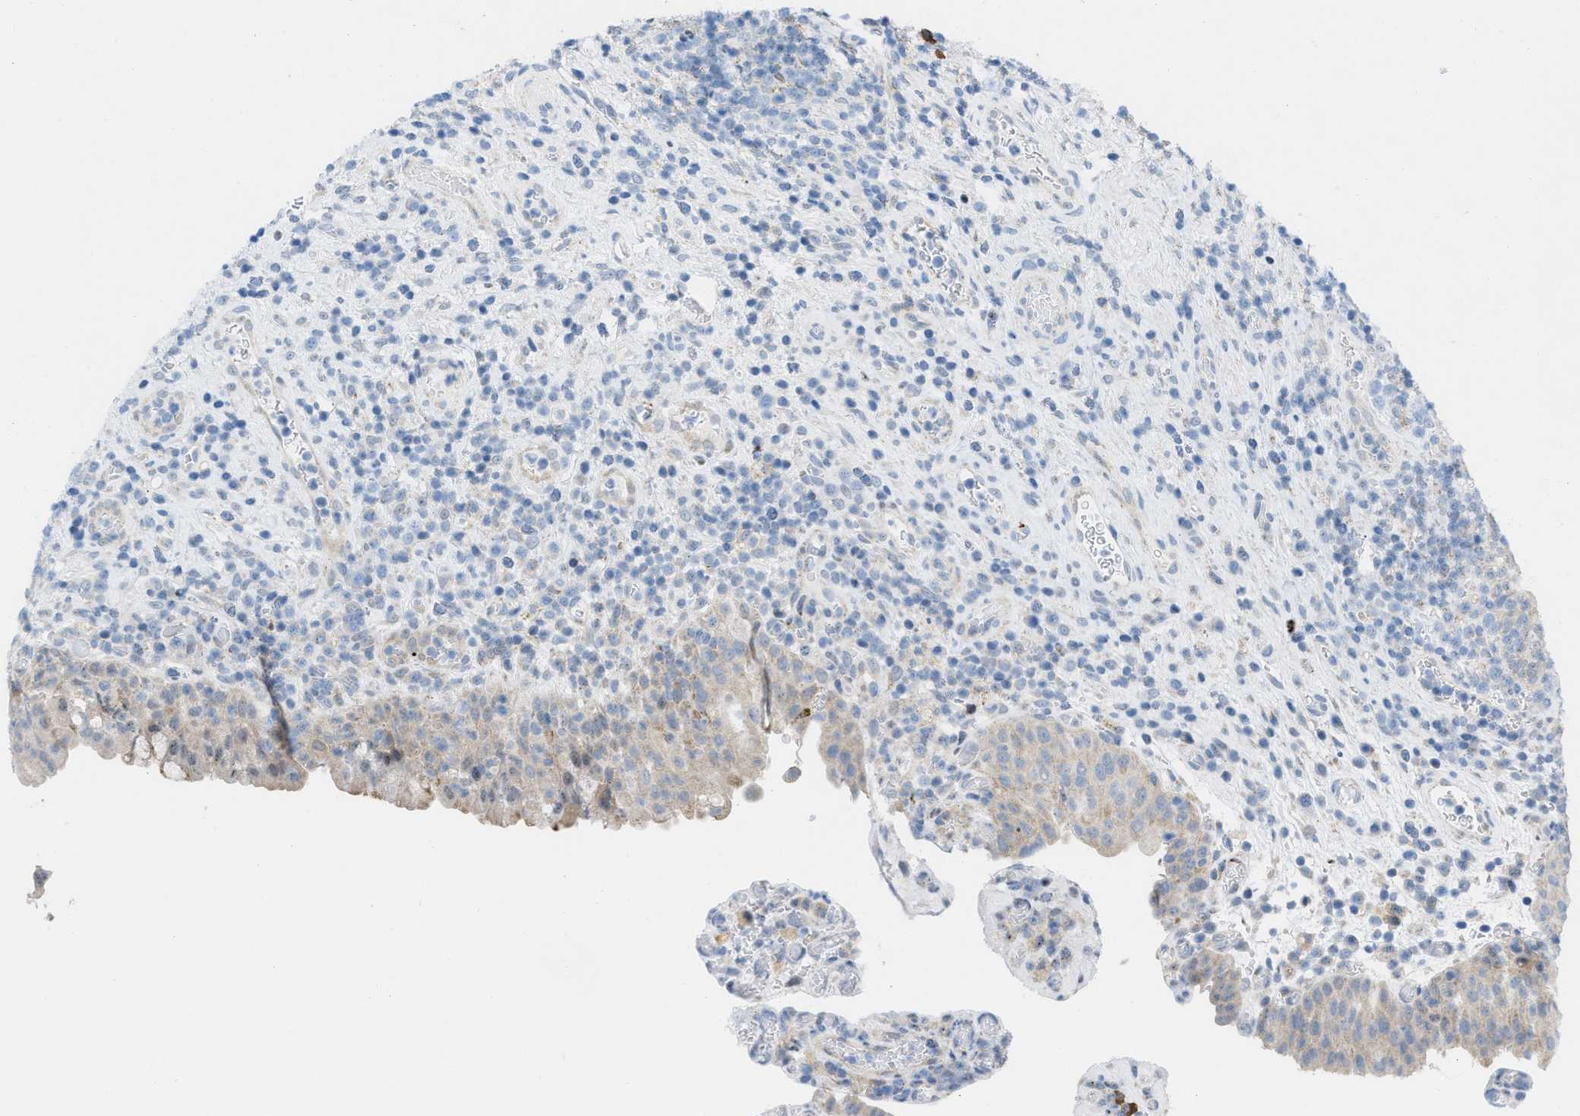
{"staining": {"intensity": "weak", "quantity": "<25%", "location": "cytoplasmic/membranous"}, "tissue": "urothelial cancer", "cell_type": "Tumor cells", "image_type": "cancer", "snomed": [{"axis": "morphology", "description": "Urothelial carcinoma, Low grade"}, {"axis": "topography", "description": "Urinary bladder"}], "caption": "Immunohistochemistry (IHC) of human urothelial cancer exhibits no positivity in tumor cells.", "gene": "RBBP9", "patient": {"sex": "female", "age": 75}}